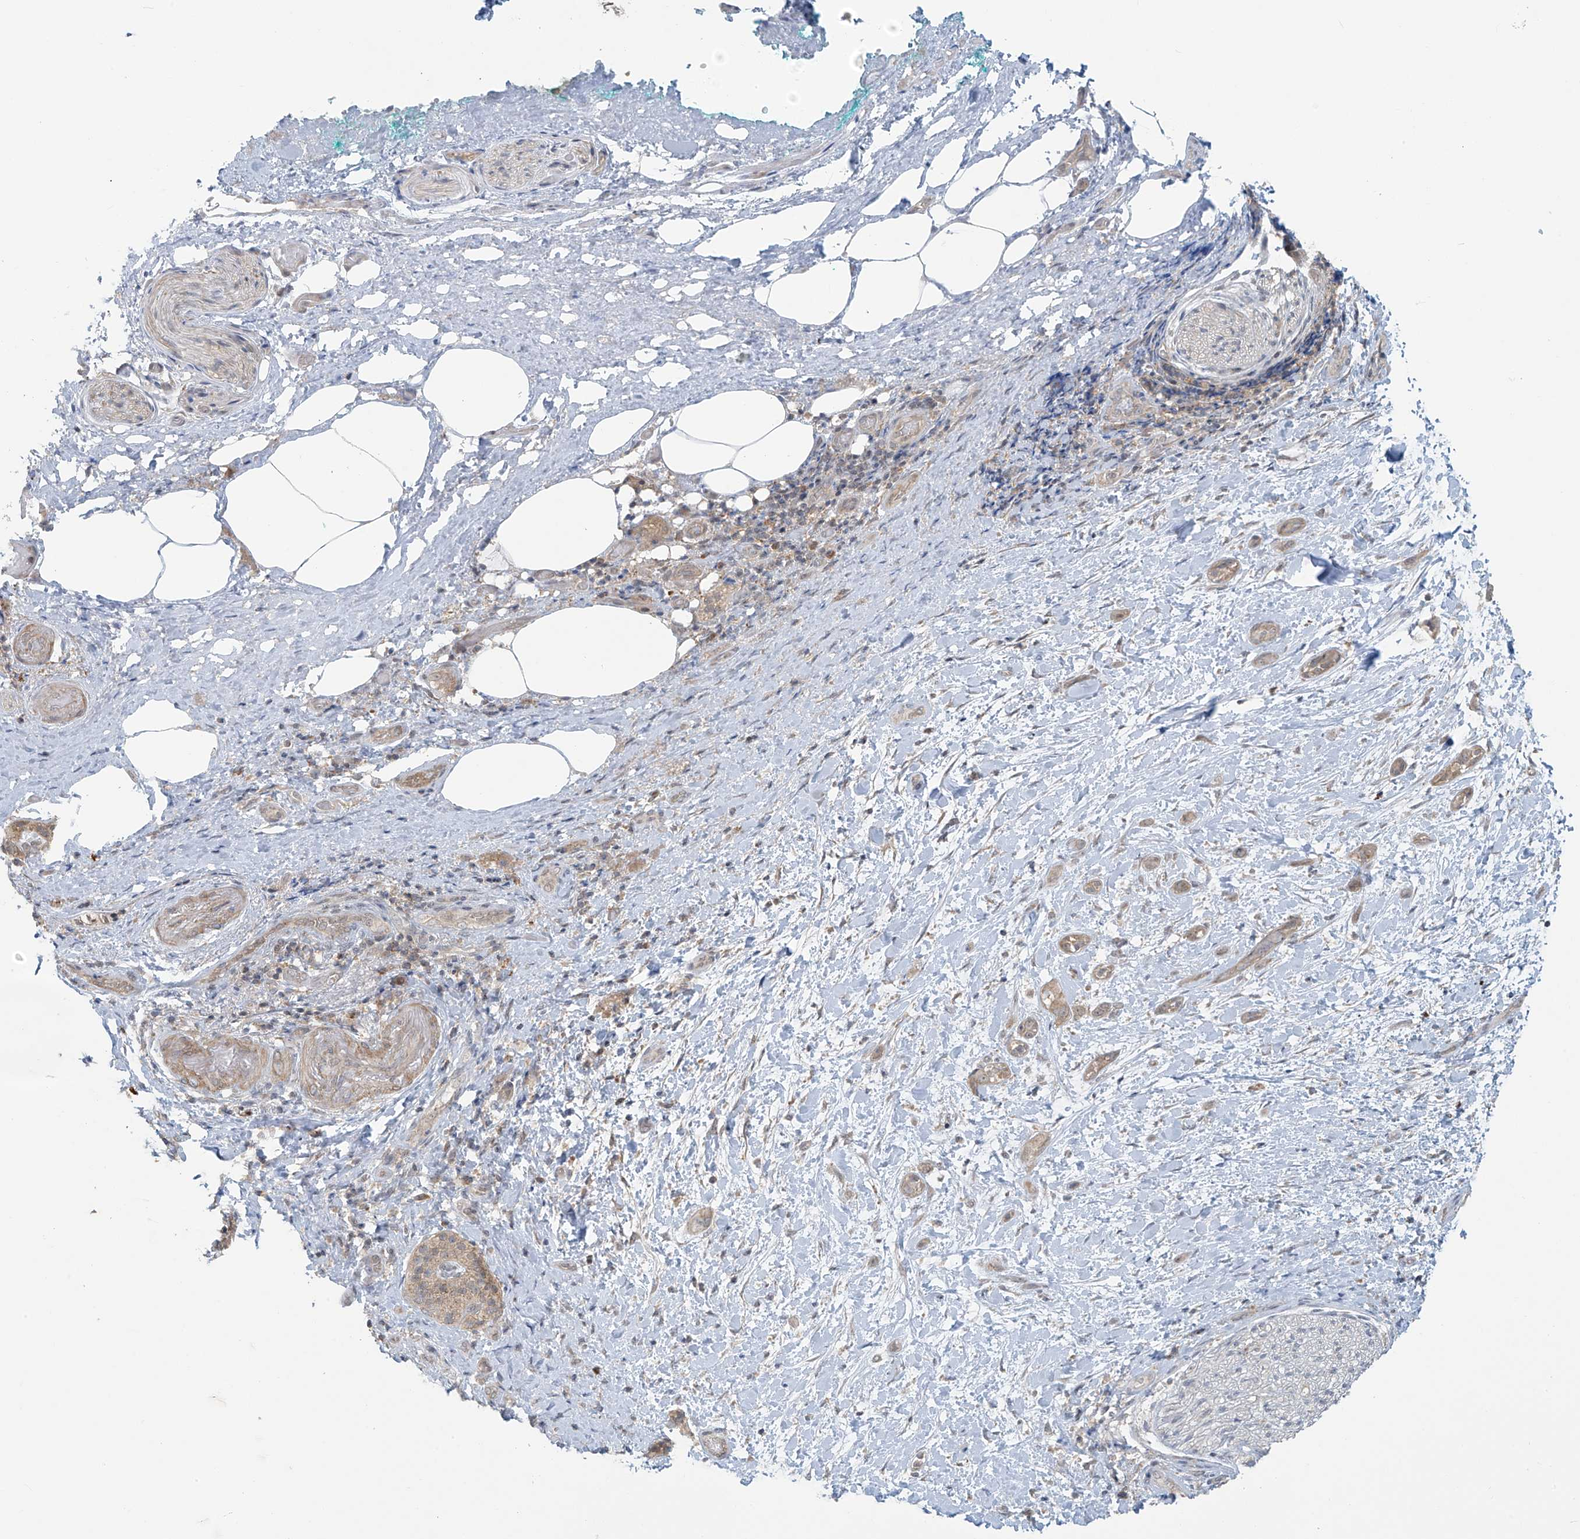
{"staining": {"intensity": "weak", "quantity": "25%-75%", "location": "cytoplasmic/membranous"}, "tissue": "pancreatic cancer", "cell_type": "Tumor cells", "image_type": "cancer", "snomed": [{"axis": "morphology", "description": "Normal tissue, NOS"}, {"axis": "morphology", "description": "Adenocarcinoma, NOS"}, {"axis": "topography", "description": "Pancreas"}, {"axis": "topography", "description": "Peripheral nerve tissue"}], "caption": "Protein staining reveals weak cytoplasmic/membranous positivity in about 25%-75% of tumor cells in pancreatic cancer.", "gene": "HDDC2", "patient": {"sex": "female", "age": 63}}